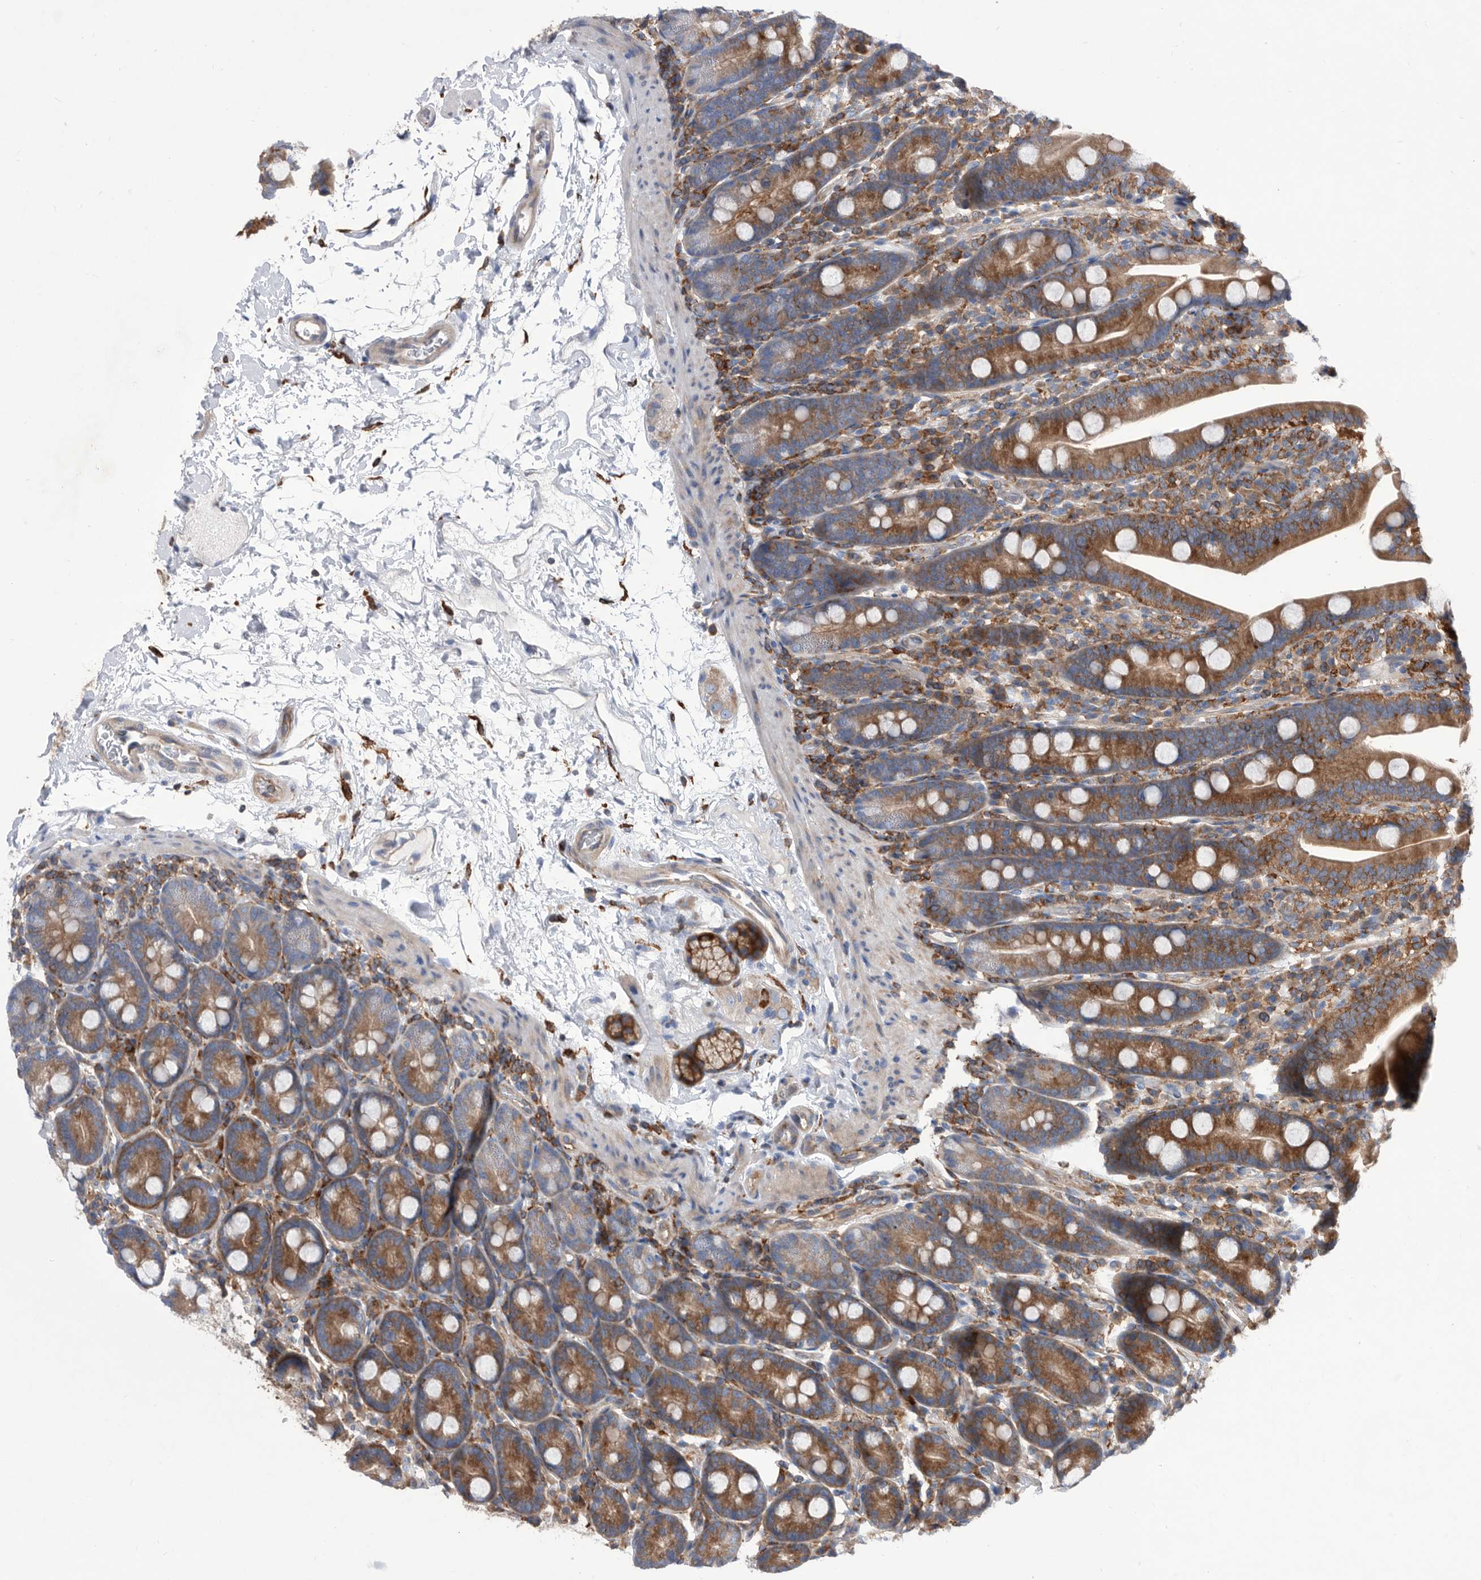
{"staining": {"intensity": "moderate", "quantity": ">75%", "location": "cytoplasmic/membranous"}, "tissue": "duodenum", "cell_type": "Glandular cells", "image_type": "normal", "snomed": [{"axis": "morphology", "description": "Normal tissue, NOS"}, {"axis": "topography", "description": "Duodenum"}], "caption": "Duodenum stained with DAB immunohistochemistry (IHC) exhibits medium levels of moderate cytoplasmic/membranous positivity in approximately >75% of glandular cells.", "gene": "SMG7", "patient": {"sex": "male", "age": 35}}